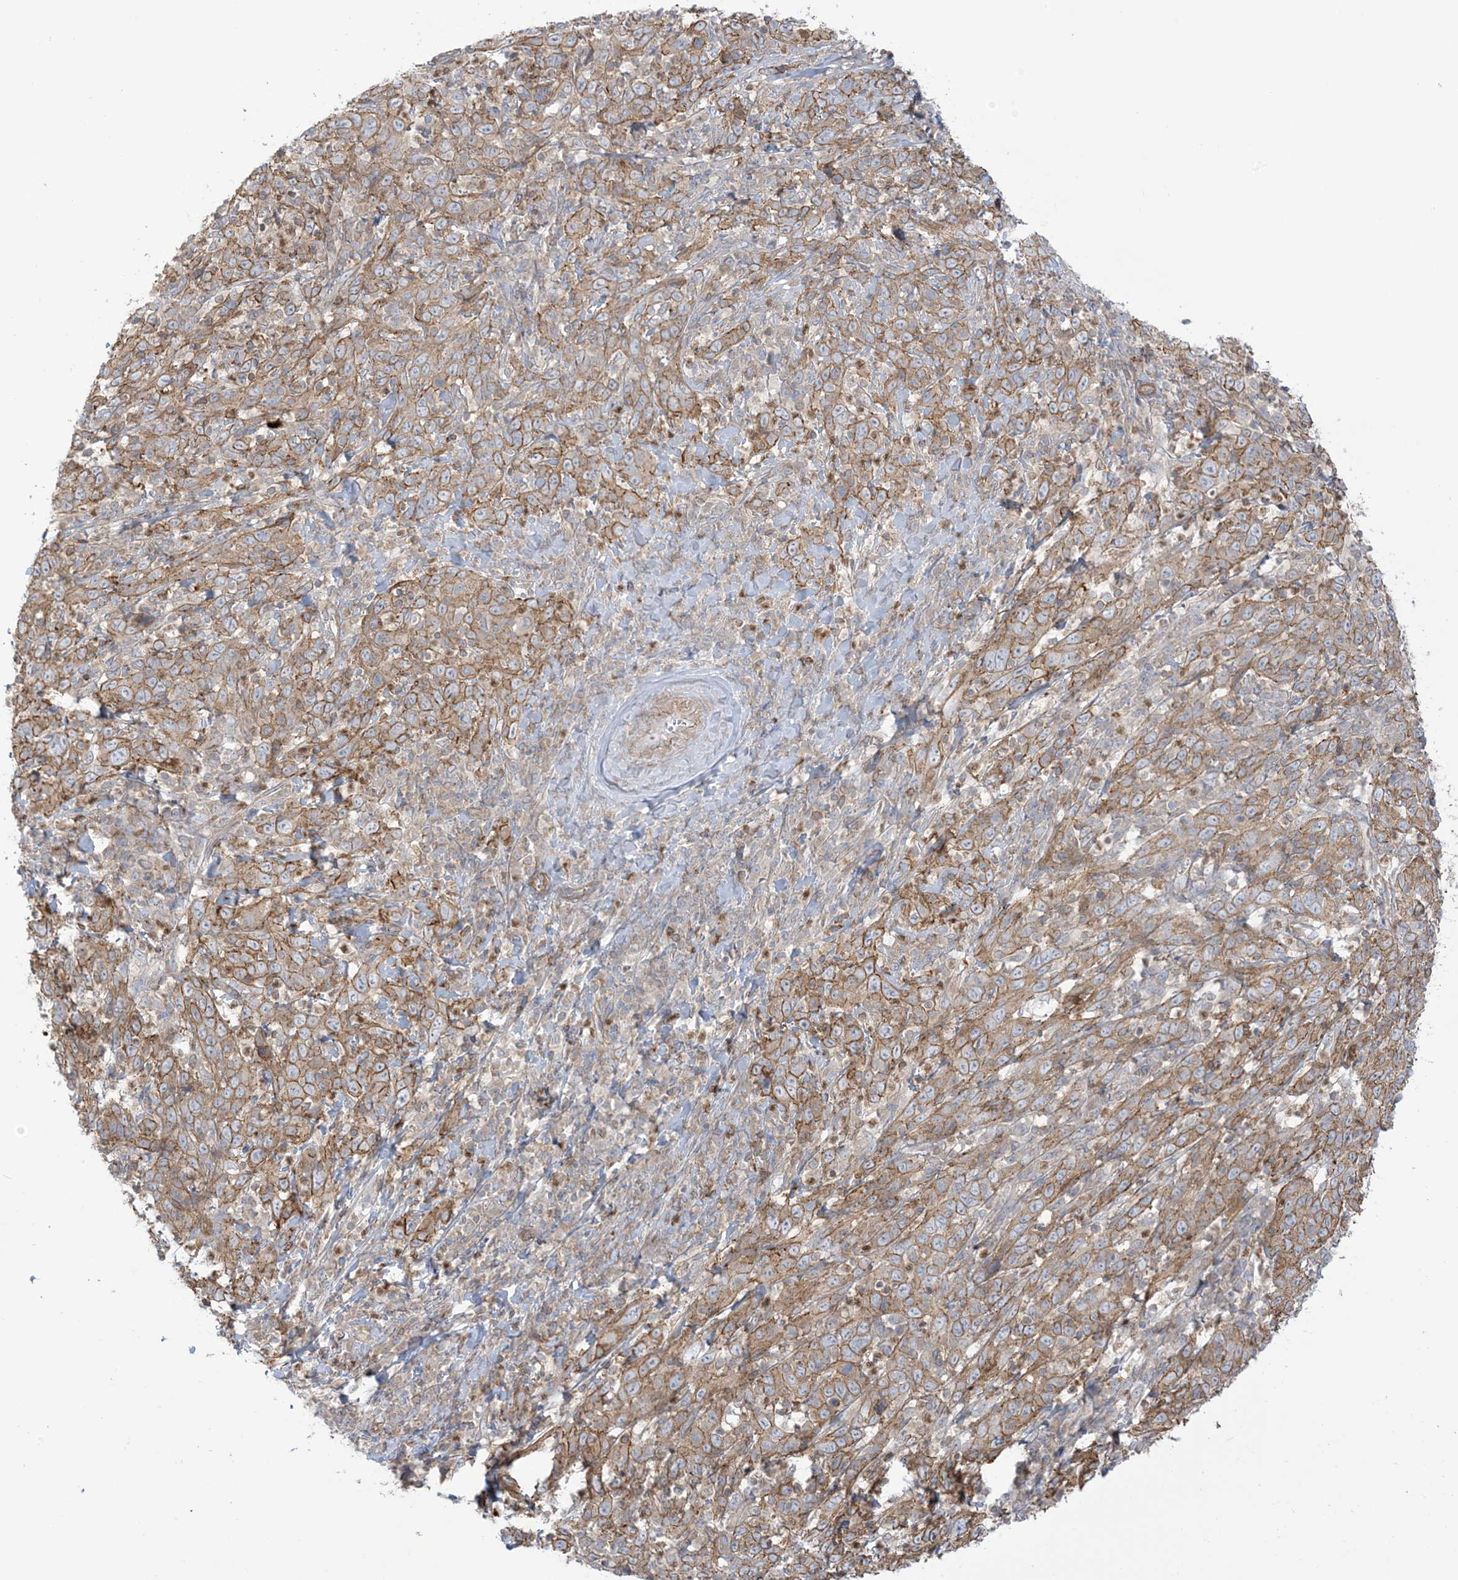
{"staining": {"intensity": "moderate", "quantity": ">75%", "location": "cytoplasmic/membranous"}, "tissue": "cervical cancer", "cell_type": "Tumor cells", "image_type": "cancer", "snomed": [{"axis": "morphology", "description": "Squamous cell carcinoma, NOS"}, {"axis": "topography", "description": "Cervix"}], "caption": "A medium amount of moderate cytoplasmic/membranous expression is appreciated in approximately >75% of tumor cells in cervical cancer tissue. (brown staining indicates protein expression, while blue staining denotes nuclei).", "gene": "ICMT", "patient": {"sex": "female", "age": 46}}